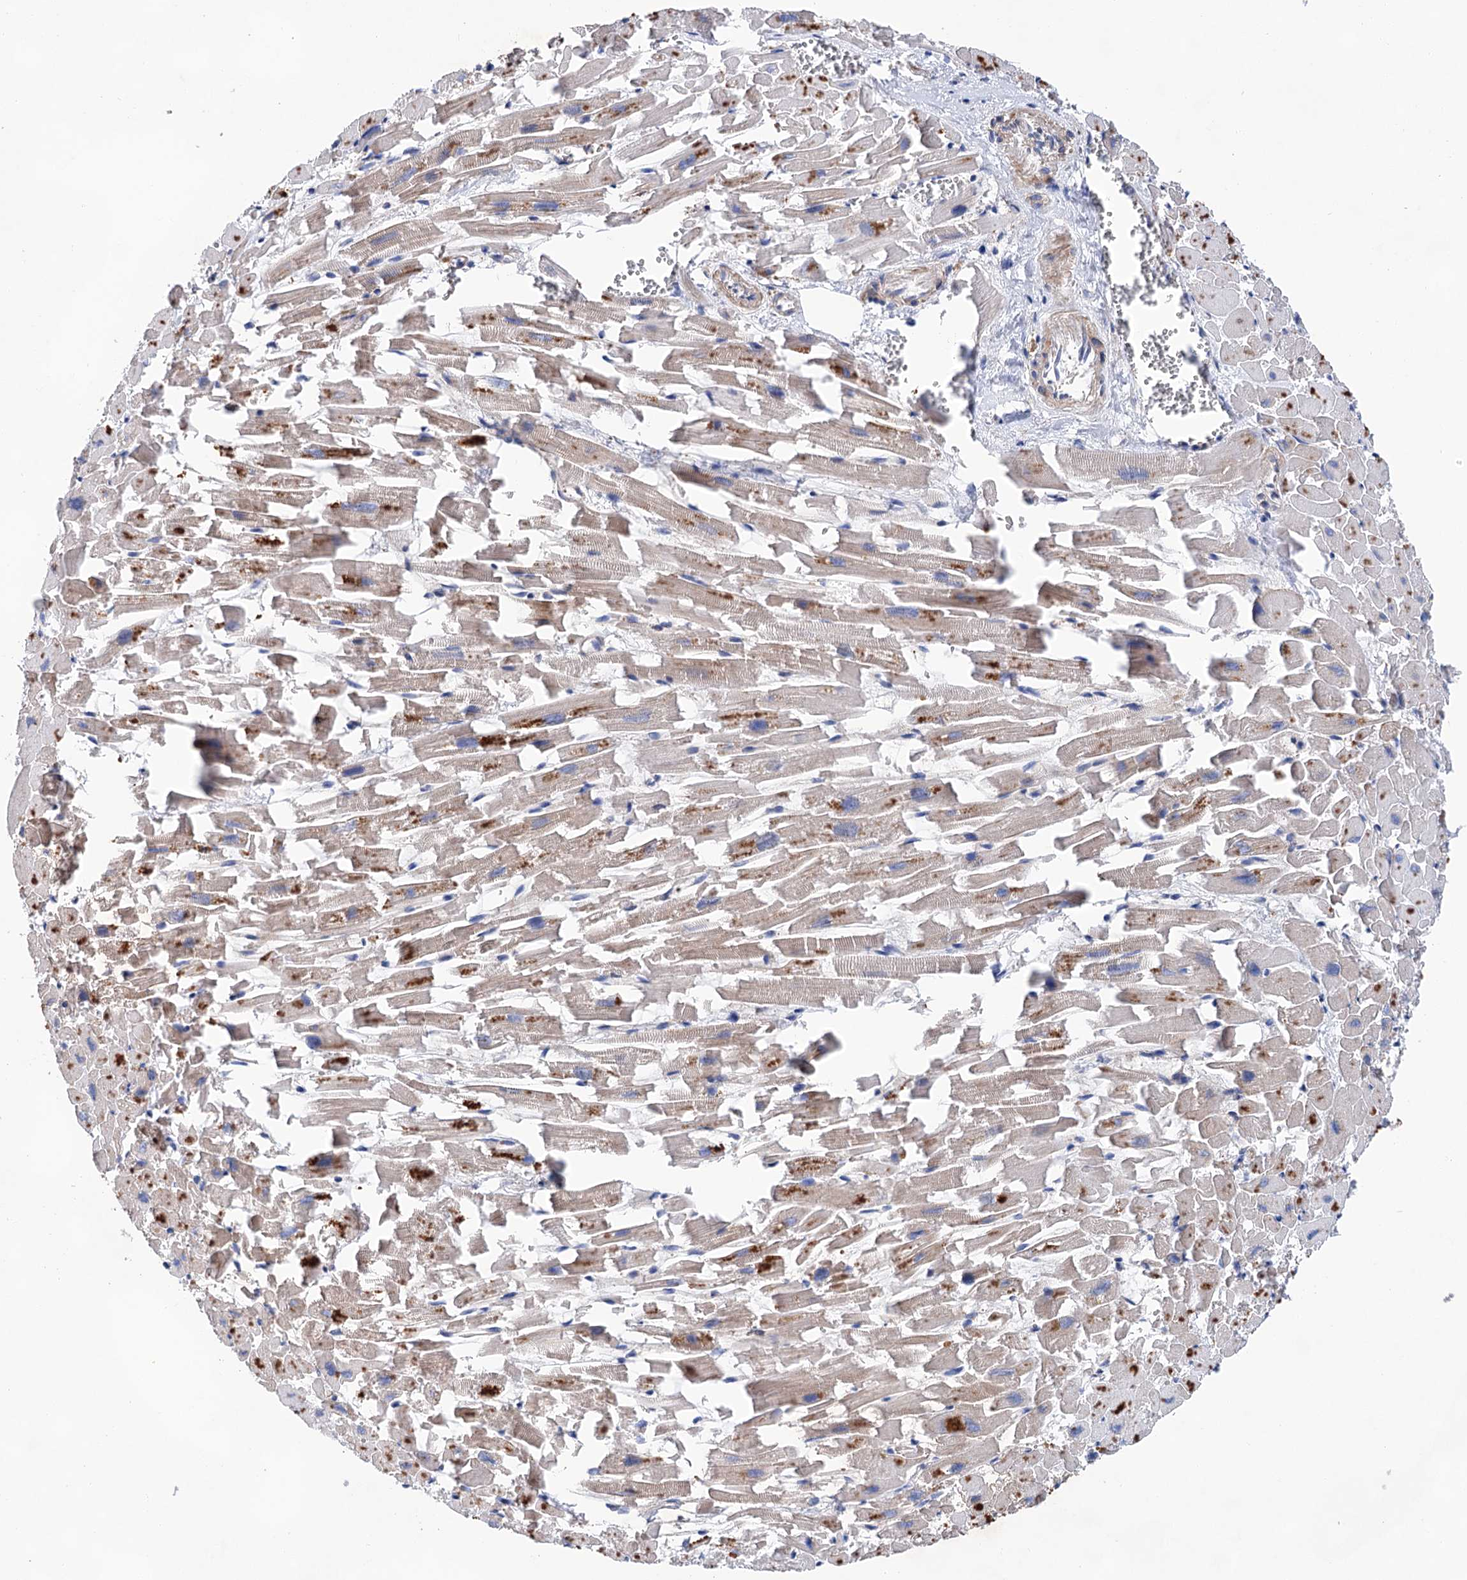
{"staining": {"intensity": "weak", "quantity": "25%-75%", "location": "cytoplasmic/membranous"}, "tissue": "heart muscle", "cell_type": "Cardiomyocytes", "image_type": "normal", "snomed": [{"axis": "morphology", "description": "Normal tissue, NOS"}, {"axis": "topography", "description": "Heart"}], "caption": "Immunohistochemistry (IHC) of unremarkable human heart muscle displays low levels of weak cytoplasmic/membranous expression in about 25%-75% of cardiomyocytes. The protein of interest is stained brown, and the nuclei are stained in blue (DAB IHC with brightfield microscopy, high magnification).", "gene": "TMTC3", "patient": {"sex": "female", "age": 64}}